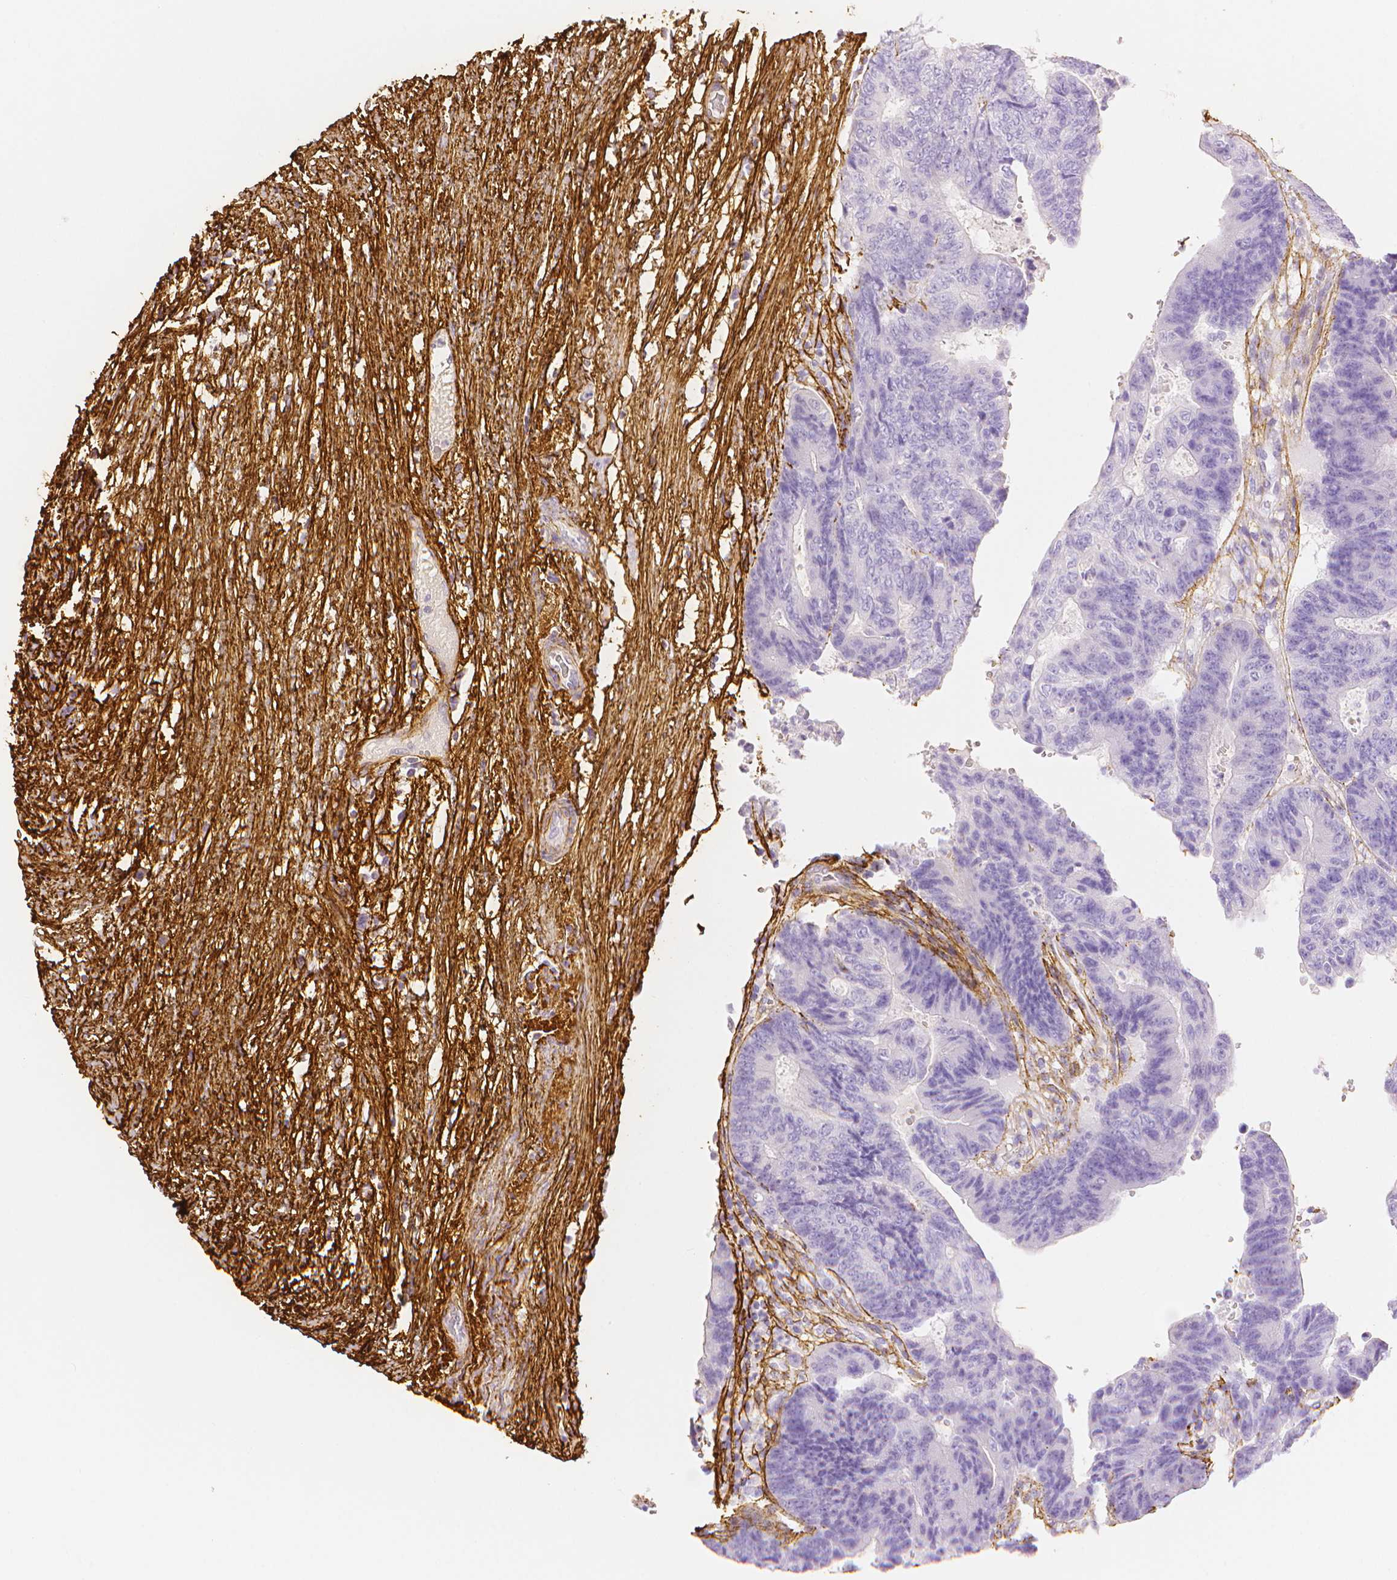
{"staining": {"intensity": "negative", "quantity": "none", "location": "none"}, "tissue": "colorectal cancer", "cell_type": "Tumor cells", "image_type": "cancer", "snomed": [{"axis": "morphology", "description": "Adenocarcinoma, NOS"}, {"axis": "topography", "description": "Colon"}], "caption": "There is no significant staining in tumor cells of adenocarcinoma (colorectal). (DAB (3,3'-diaminobenzidine) IHC visualized using brightfield microscopy, high magnification).", "gene": "FBN1", "patient": {"sex": "female", "age": 48}}